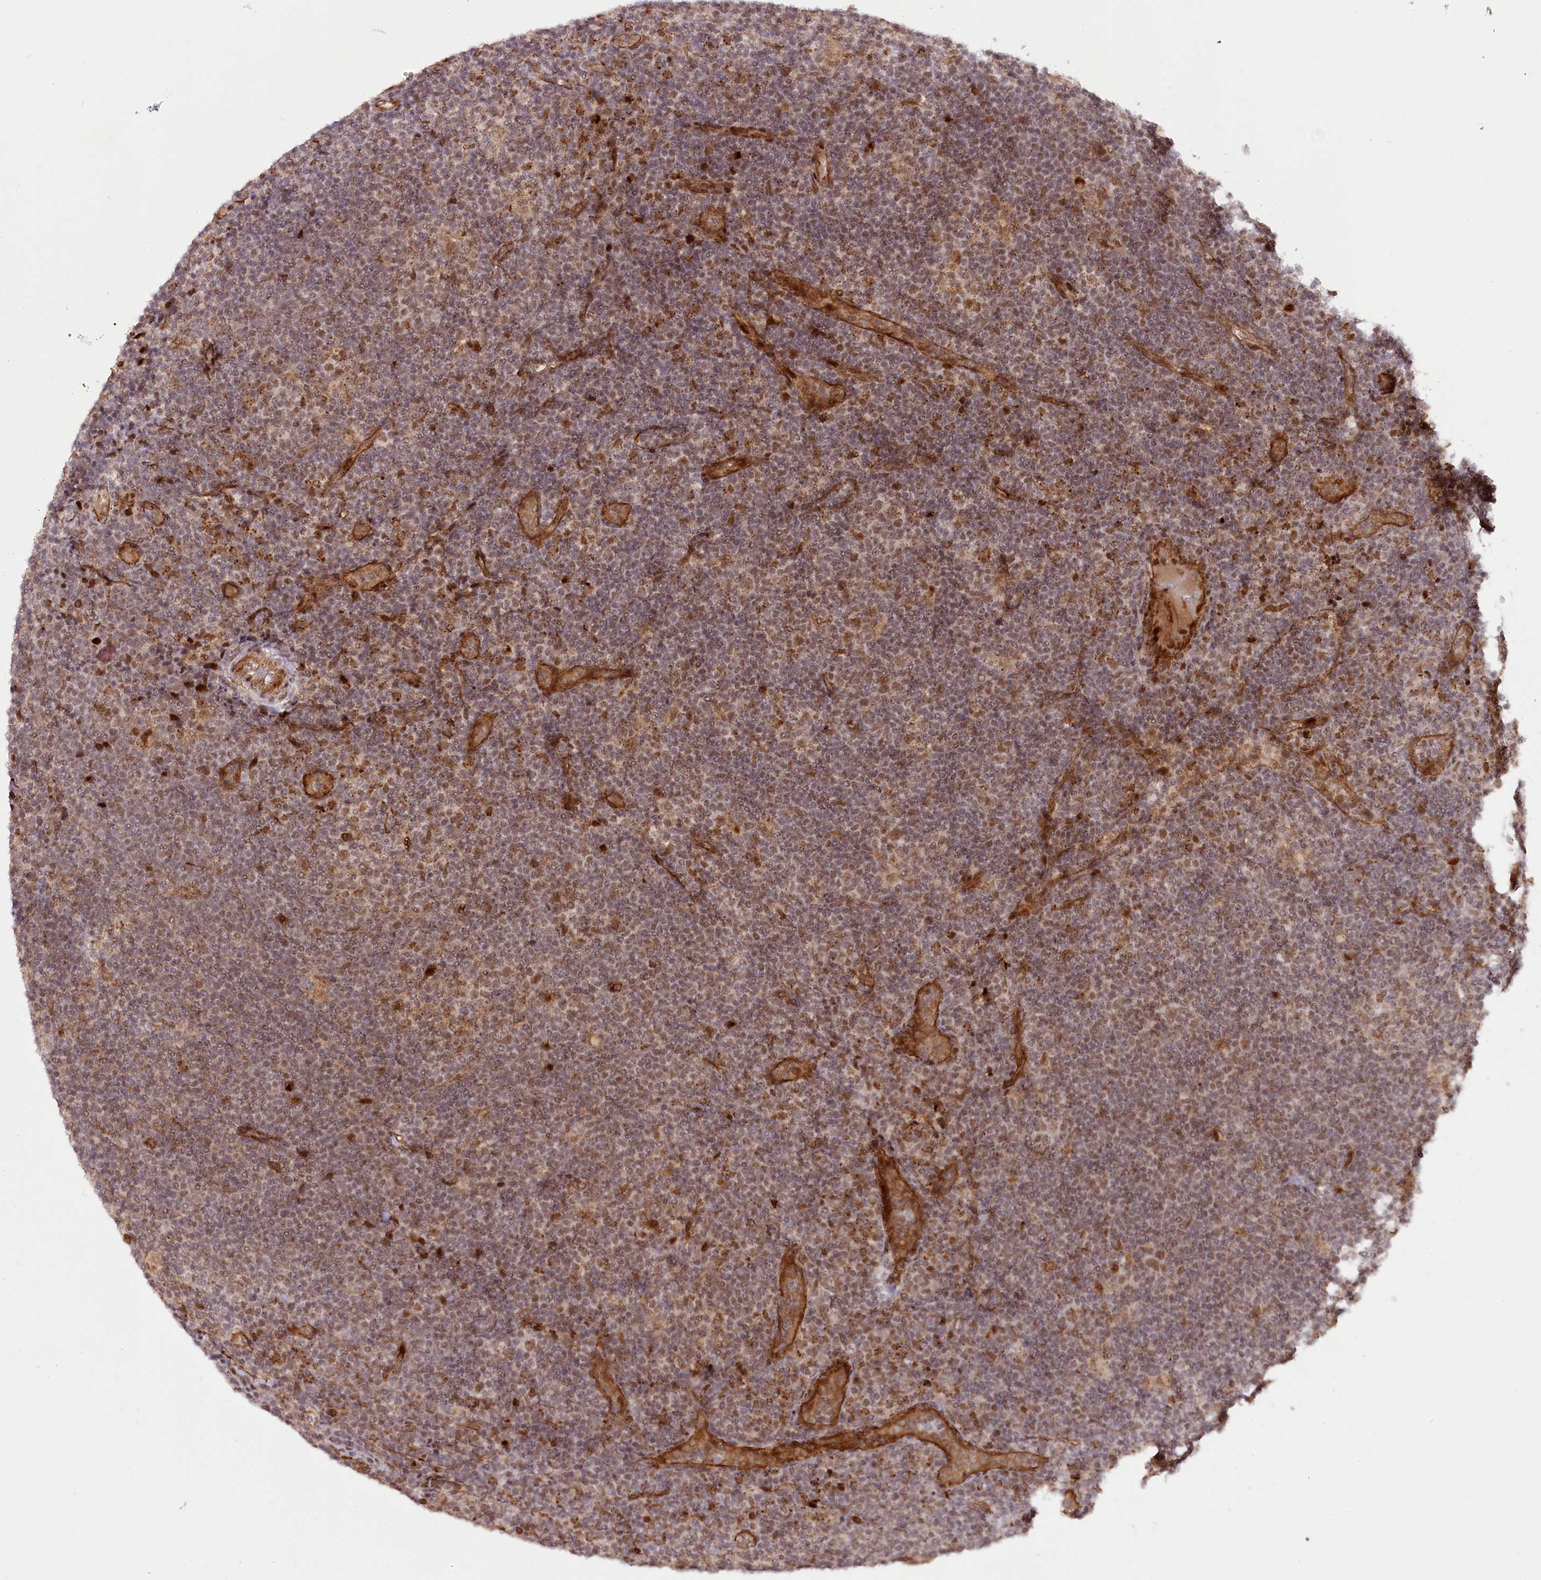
{"staining": {"intensity": "weak", "quantity": ">75%", "location": "nuclear"}, "tissue": "lymphoma", "cell_type": "Tumor cells", "image_type": "cancer", "snomed": [{"axis": "morphology", "description": "Hodgkin's disease, NOS"}, {"axis": "topography", "description": "Lymph node"}], "caption": "Human Hodgkin's disease stained with a brown dye displays weak nuclear positive staining in about >75% of tumor cells.", "gene": "COPG1", "patient": {"sex": "female", "age": 57}}